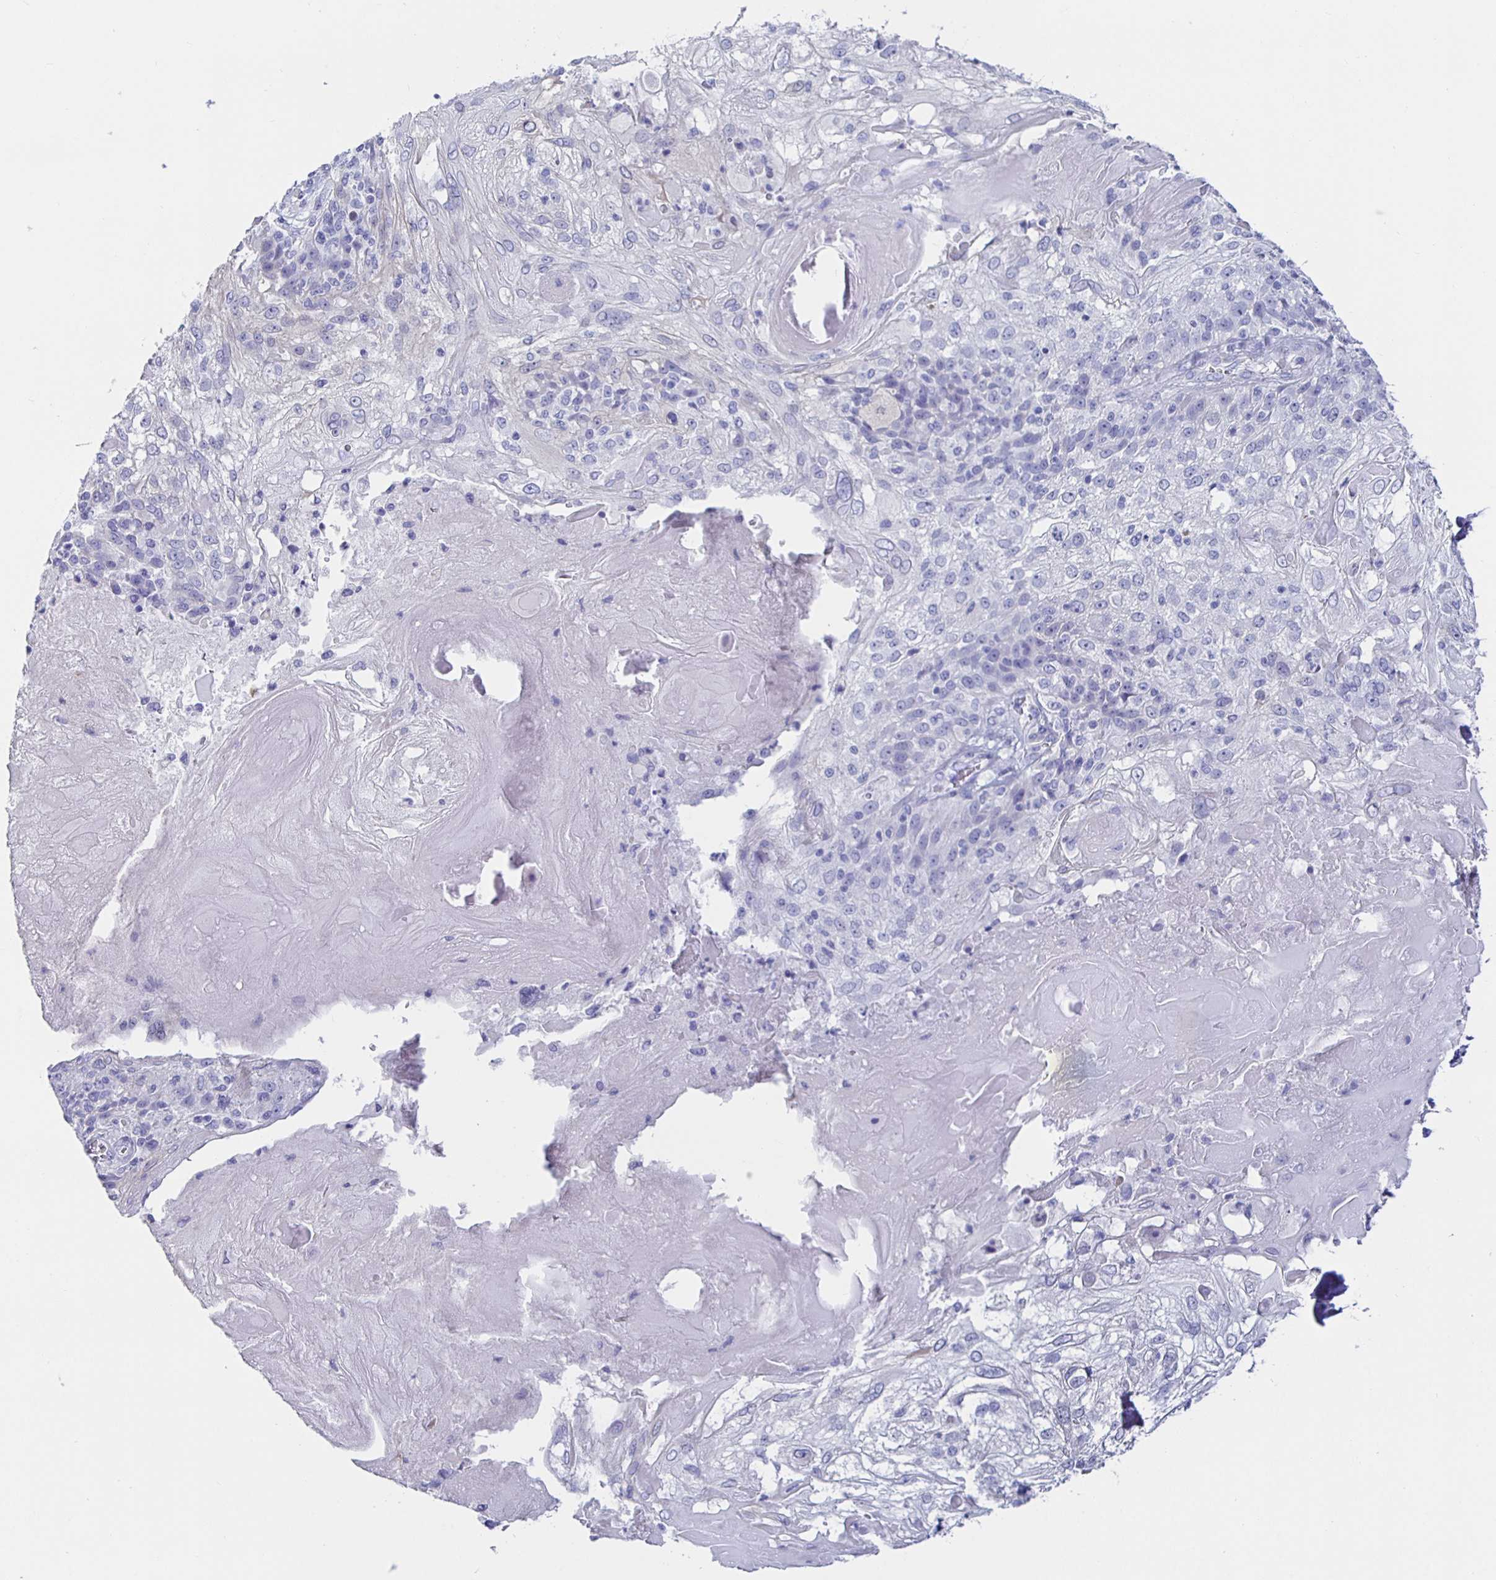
{"staining": {"intensity": "negative", "quantity": "none", "location": "none"}, "tissue": "skin cancer", "cell_type": "Tumor cells", "image_type": "cancer", "snomed": [{"axis": "morphology", "description": "Normal tissue, NOS"}, {"axis": "morphology", "description": "Squamous cell carcinoma, NOS"}, {"axis": "topography", "description": "Skin"}], "caption": "A high-resolution histopathology image shows immunohistochemistry staining of skin squamous cell carcinoma, which shows no significant staining in tumor cells. The staining was performed using DAB (3,3'-diaminobenzidine) to visualize the protein expression in brown, while the nuclei were stained in blue with hematoxylin (Magnification: 20x).", "gene": "HSPA4L", "patient": {"sex": "female", "age": 83}}